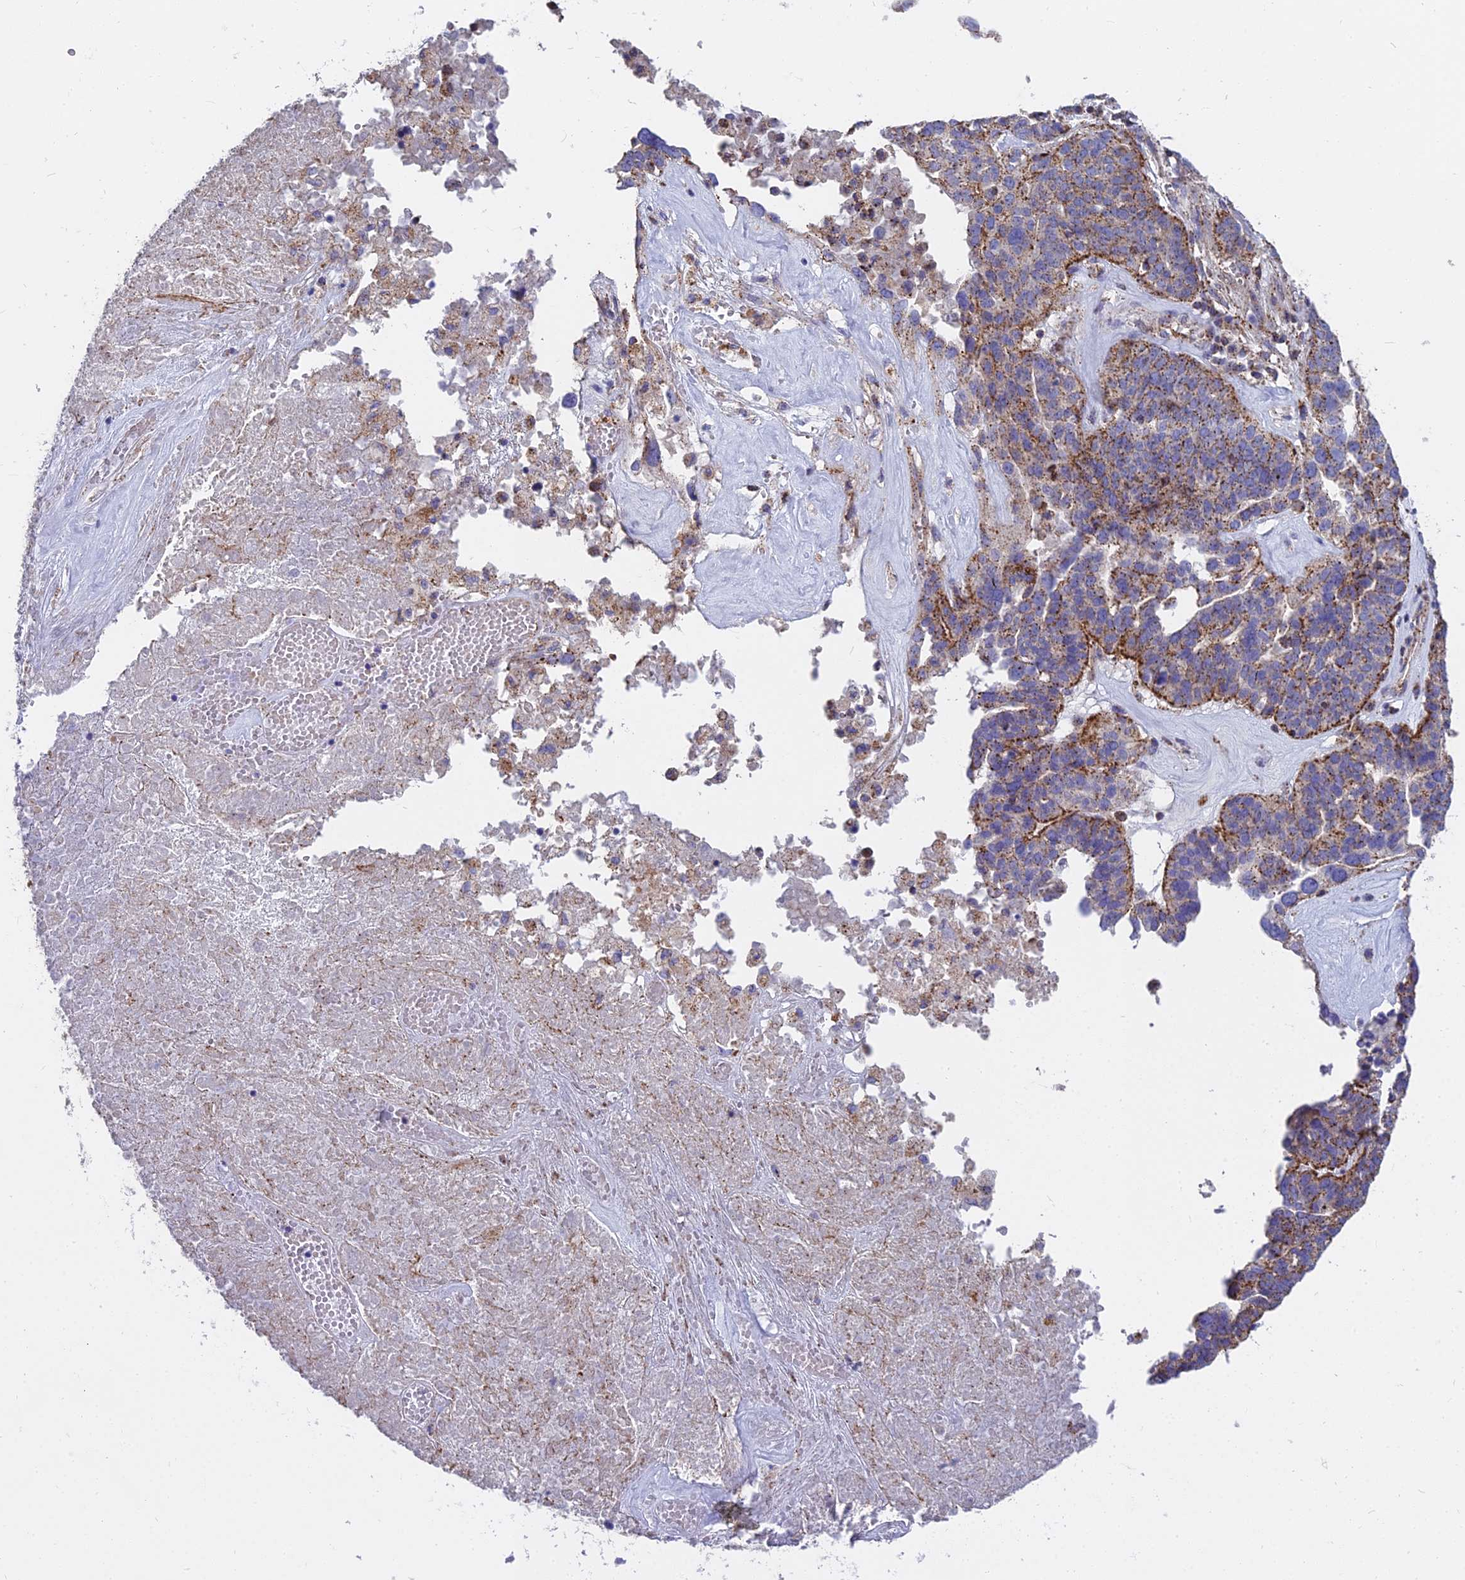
{"staining": {"intensity": "moderate", "quantity": ">75%", "location": "cytoplasmic/membranous"}, "tissue": "ovarian cancer", "cell_type": "Tumor cells", "image_type": "cancer", "snomed": [{"axis": "morphology", "description": "Cystadenocarcinoma, serous, NOS"}, {"axis": "topography", "description": "Ovary"}], "caption": "Ovarian cancer (serous cystadenocarcinoma) stained with DAB IHC reveals medium levels of moderate cytoplasmic/membranous staining in approximately >75% of tumor cells.", "gene": "FRMPD1", "patient": {"sex": "female", "age": 59}}